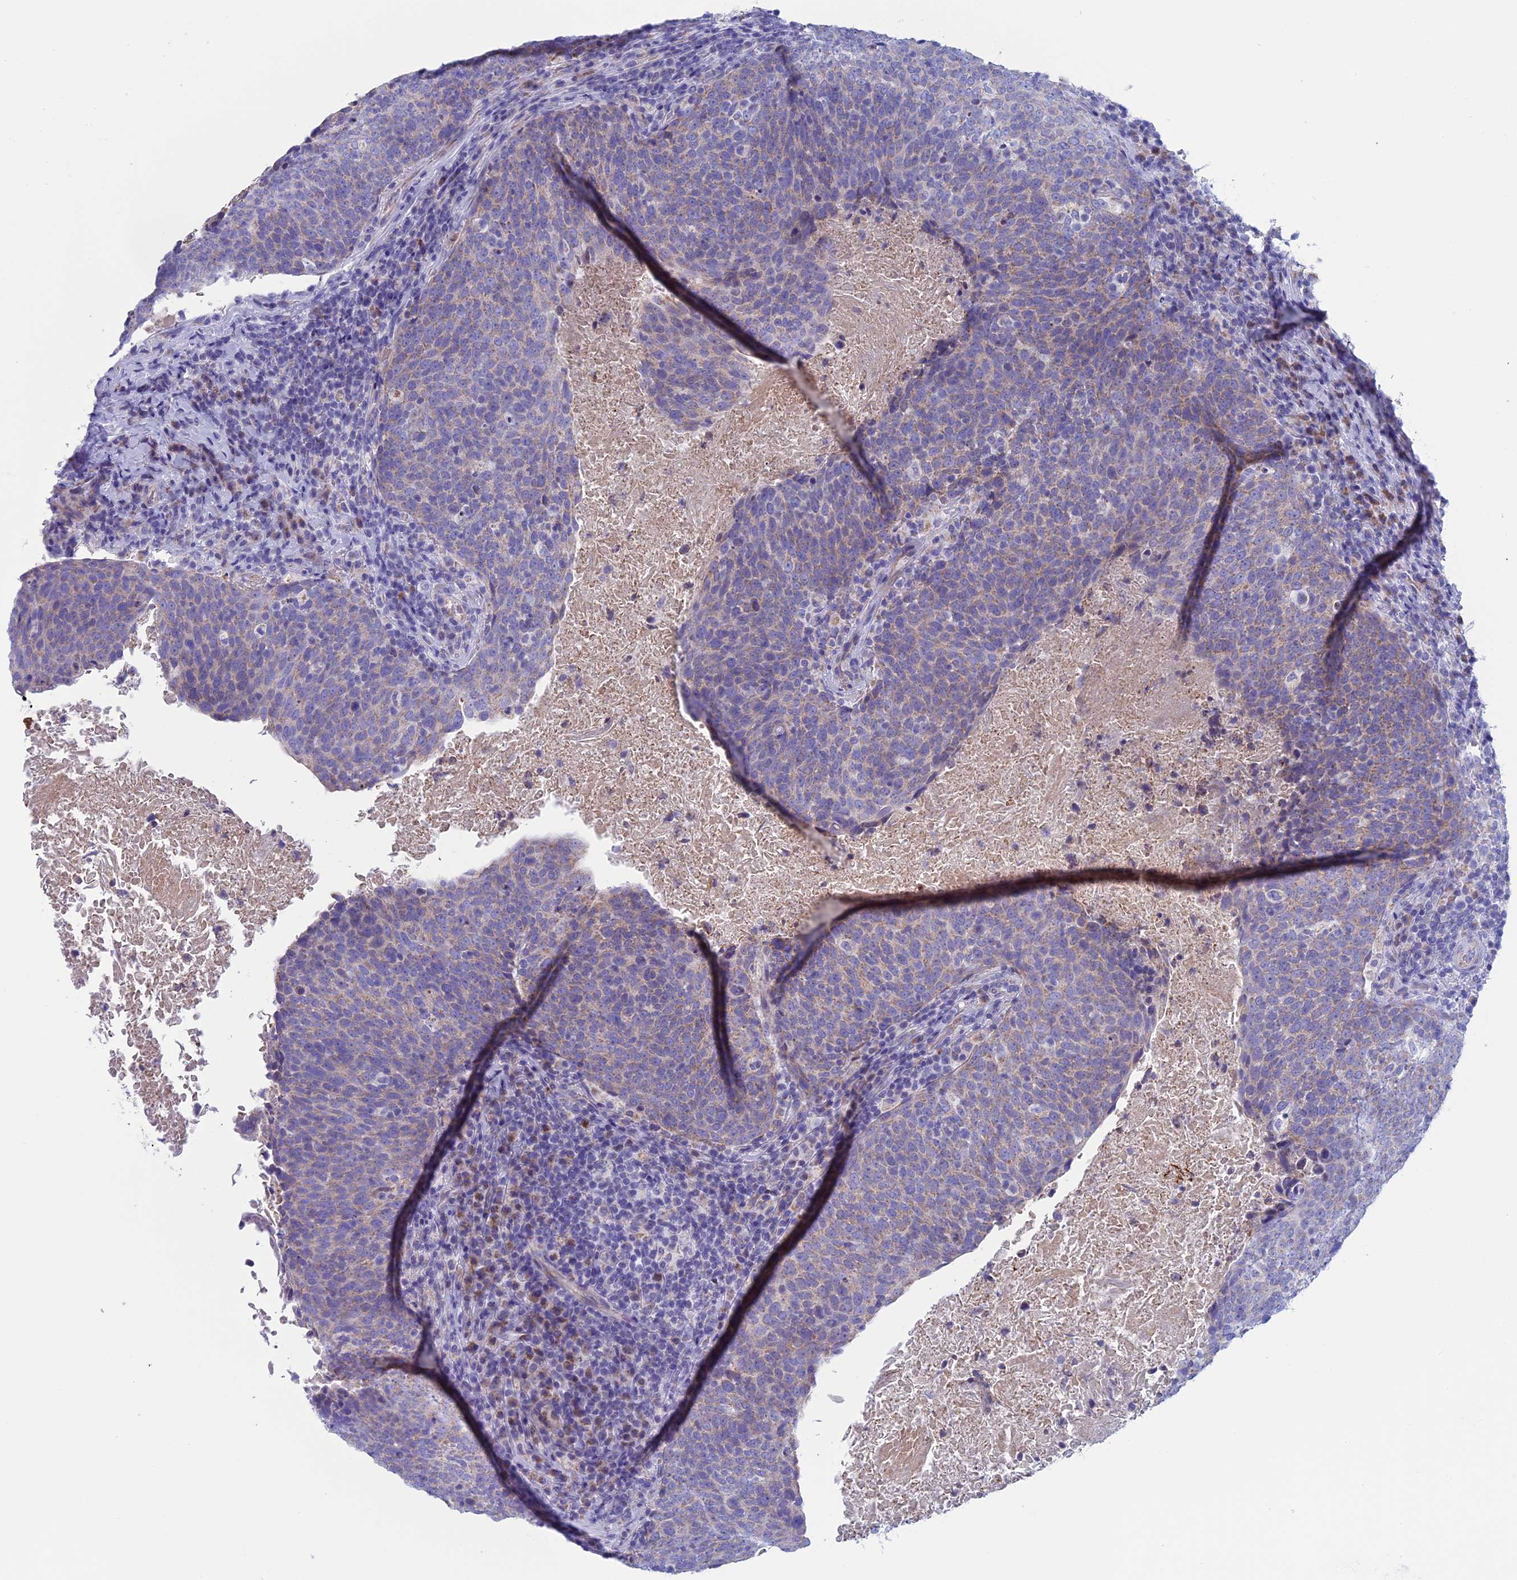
{"staining": {"intensity": "weak", "quantity": "25%-75%", "location": "cytoplasmic/membranous"}, "tissue": "head and neck cancer", "cell_type": "Tumor cells", "image_type": "cancer", "snomed": [{"axis": "morphology", "description": "Squamous cell carcinoma, NOS"}, {"axis": "morphology", "description": "Squamous cell carcinoma, metastatic, NOS"}, {"axis": "topography", "description": "Lymph node"}, {"axis": "topography", "description": "Head-Neck"}], "caption": "Head and neck metastatic squamous cell carcinoma stained for a protein (brown) displays weak cytoplasmic/membranous positive positivity in approximately 25%-75% of tumor cells.", "gene": "NDUFB9", "patient": {"sex": "male", "age": 62}}